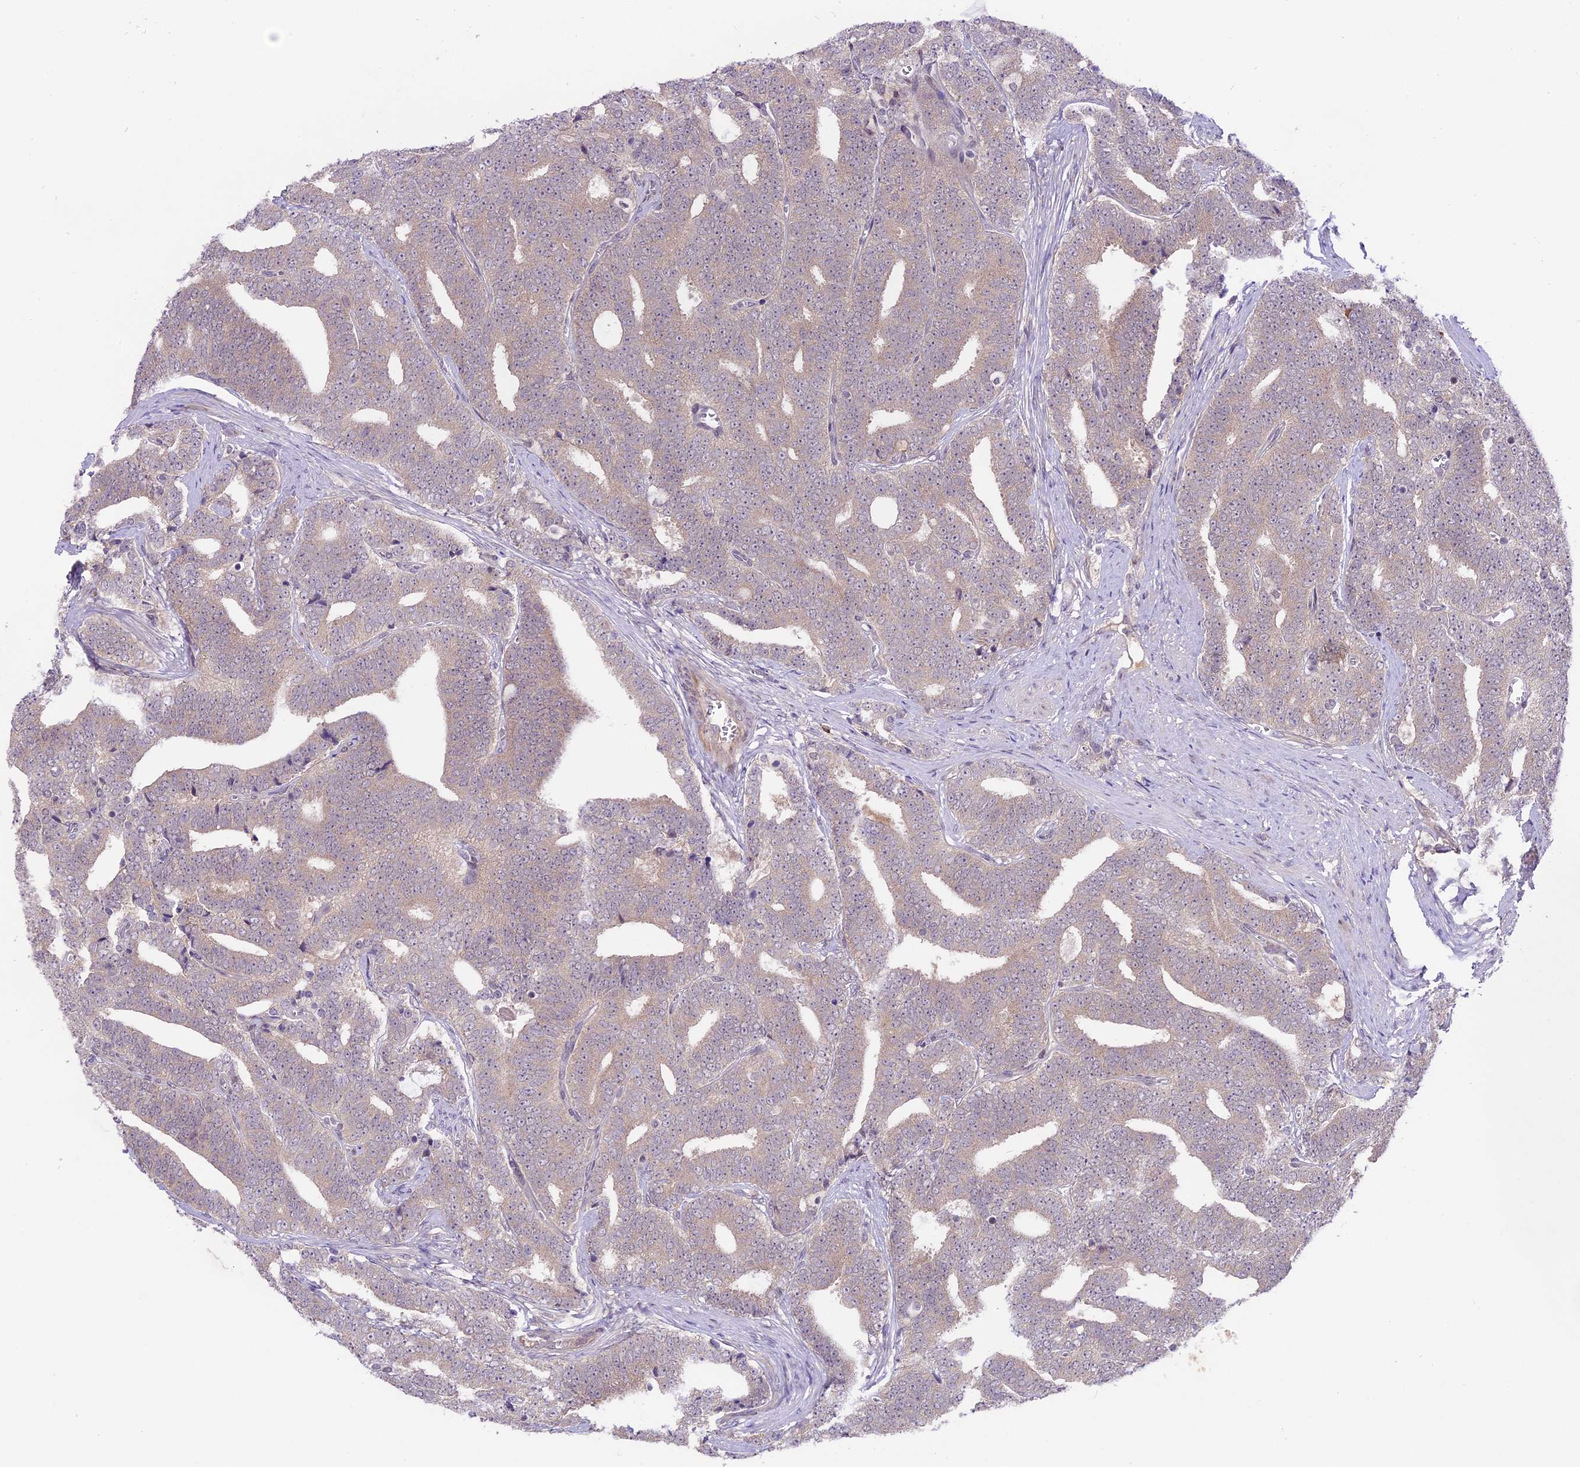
{"staining": {"intensity": "weak", "quantity": "<25%", "location": "cytoplasmic/membranous"}, "tissue": "prostate cancer", "cell_type": "Tumor cells", "image_type": "cancer", "snomed": [{"axis": "morphology", "description": "Adenocarcinoma, High grade"}, {"axis": "topography", "description": "Prostate and seminal vesicle, NOS"}], "caption": "Immunohistochemical staining of prostate cancer shows no significant staining in tumor cells. The staining is performed using DAB (3,3'-diaminobenzidine) brown chromogen with nuclei counter-stained in using hematoxylin.", "gene": "SPRED1", "patient": {"sex": "male", "age": 67}}